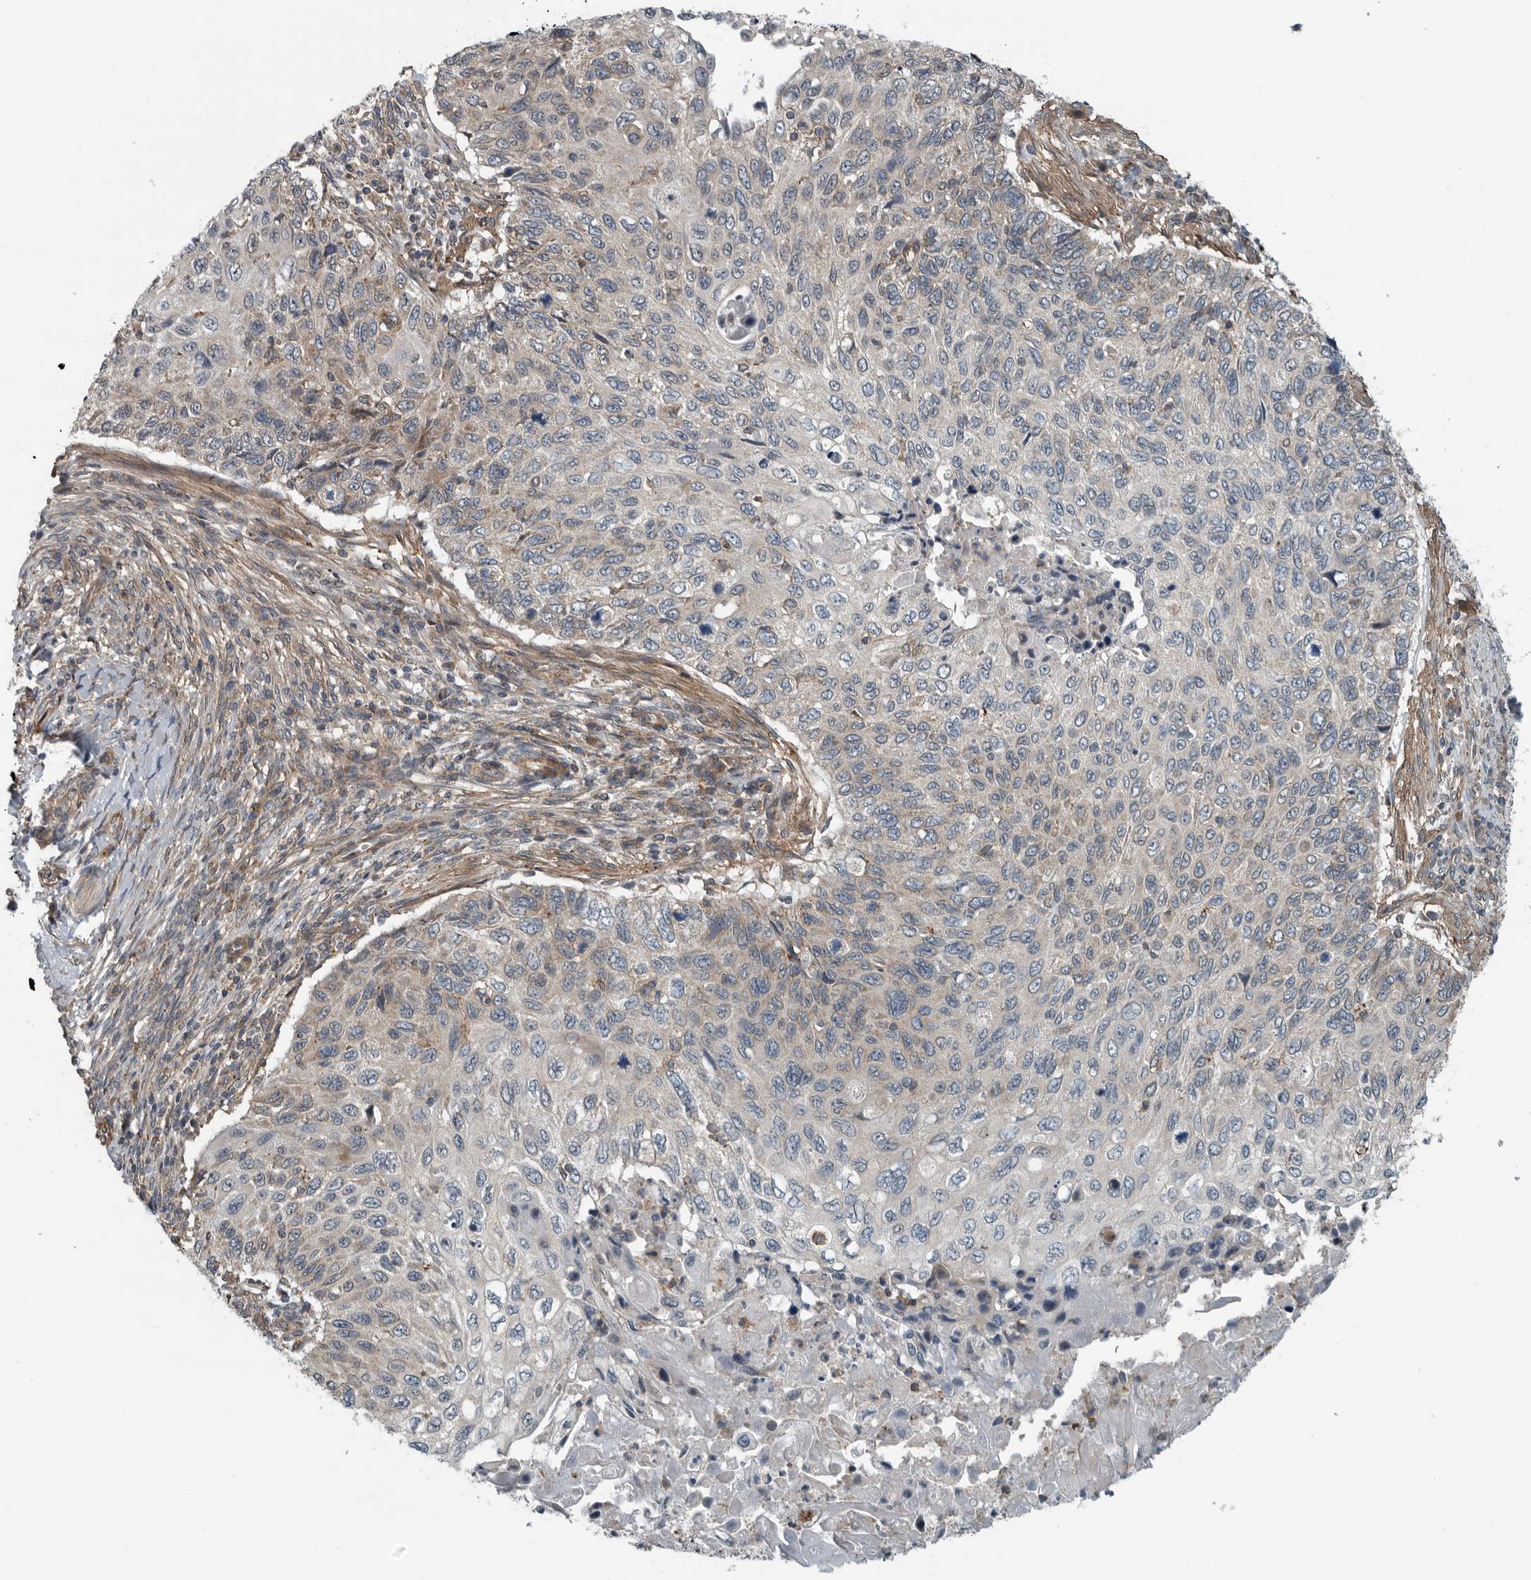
{"staining": {"intensity": "negative", "quantity": "none", "location": "none"}, "tissue": "cervical cancer", "cell_type": "Tumor cells", "image_type": "cancer", "snomed": [{"axis": "morphology", "description": "Squamous cell carcinoma, NOS"}, {"axis": "topography", "description": "Cervix"}], "caption": "High power microscopy image of an immunohistochemistry micrograph of cervical squamous cell carcinoma, revealing no significant expression in tumor cells.", "gene": "AMFR", "patient": {"sex": "female", "age": 70}}